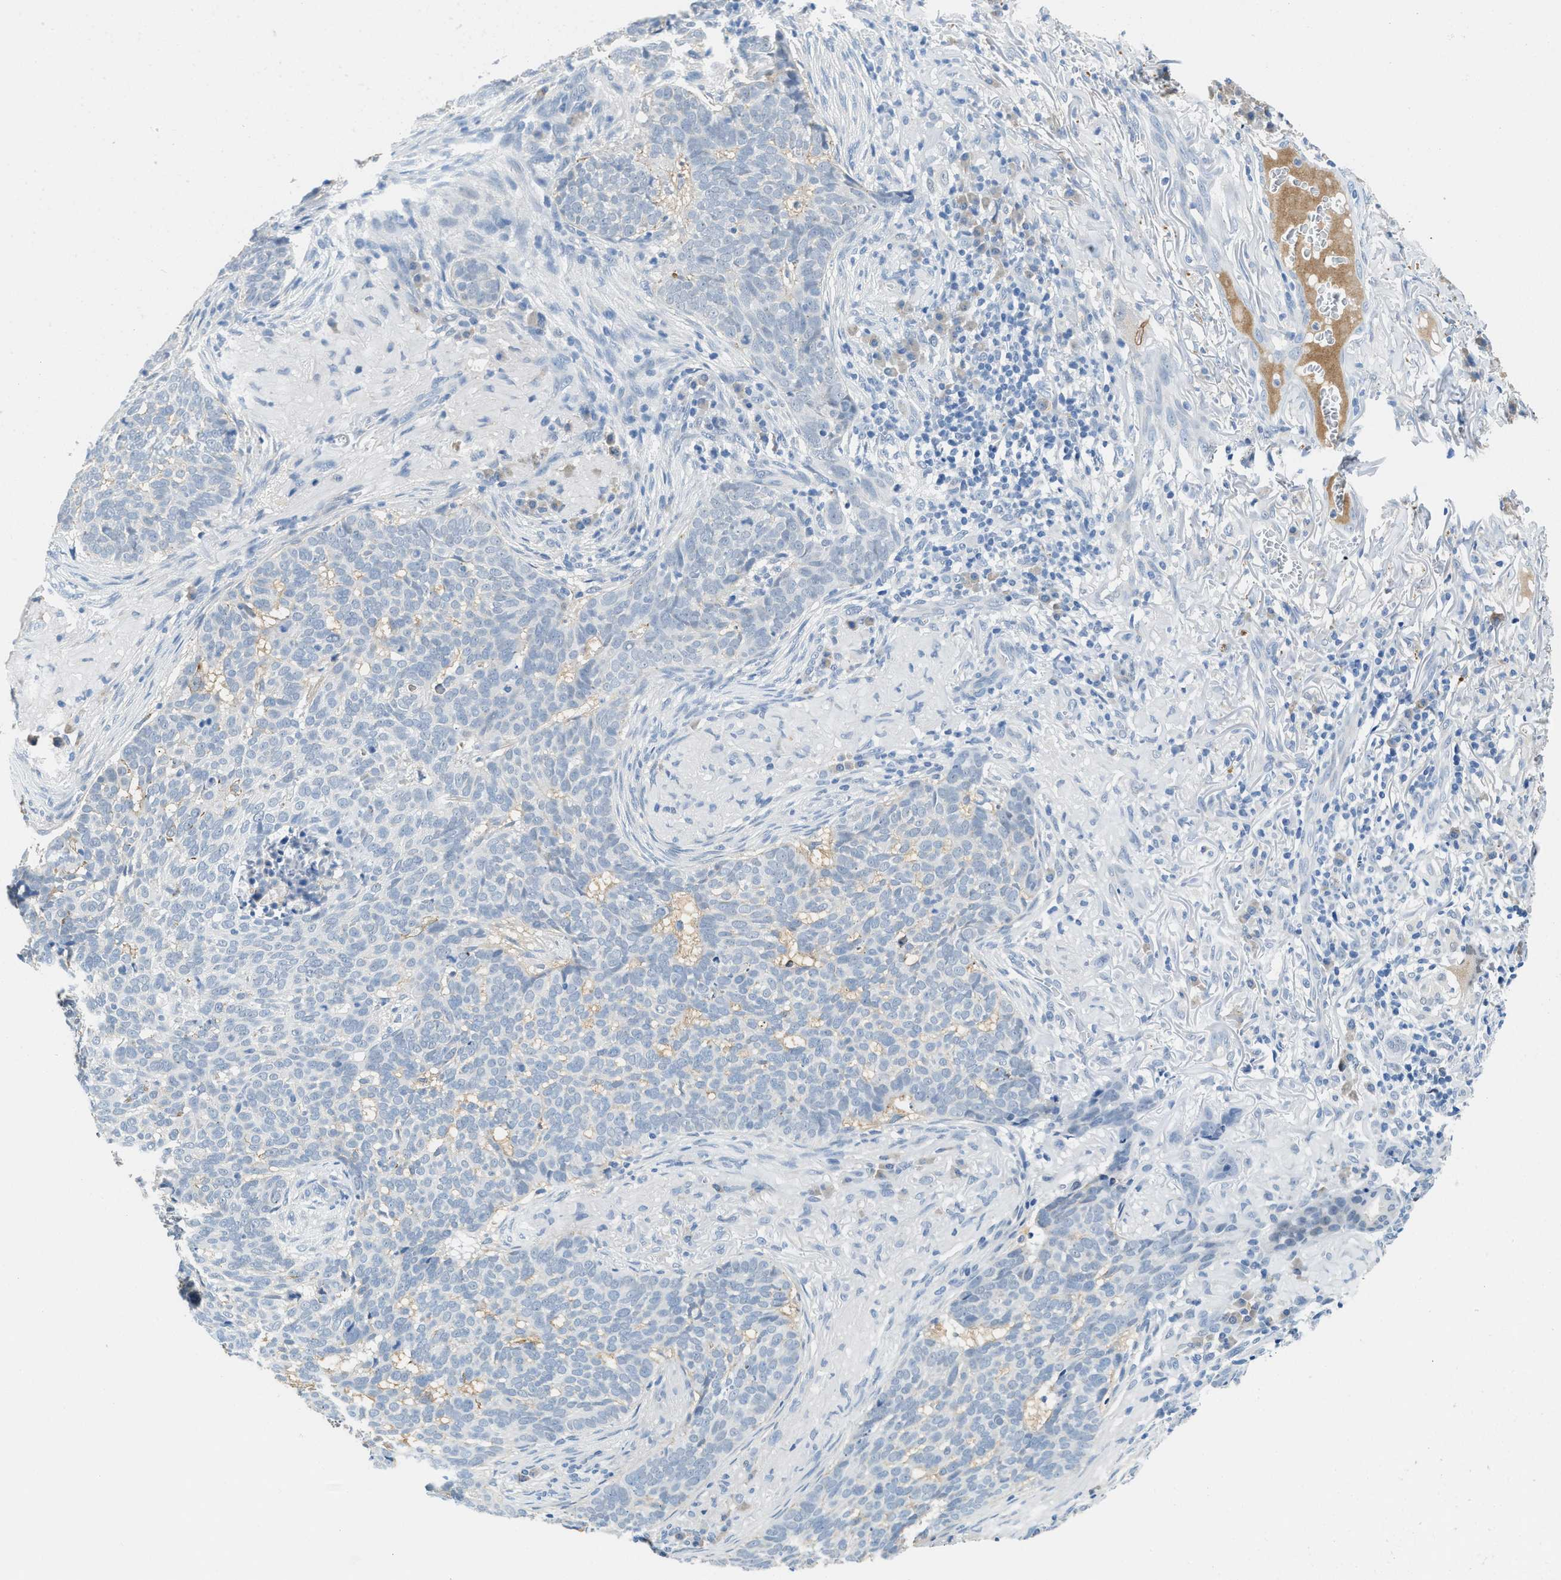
{"staining": {"intensity": "negative", "quantity": "none", "location": "none"}, "tissue": "skin cancer", "cell_type": "Tumor cells", "image_type": "cancer", "snomed": [{"axis": "morphology", "description": "Basal cell carcinoma"}, {"axis": "topography", "description": "Skin"}], "caption": "Immunohistochemistry histopathology image of human skin cancer stained for a protein (brown), which exhibits no positivity in tumor cells.", "gene": "TSPAN3", "patient": {"sex": "male", "age": 85}}